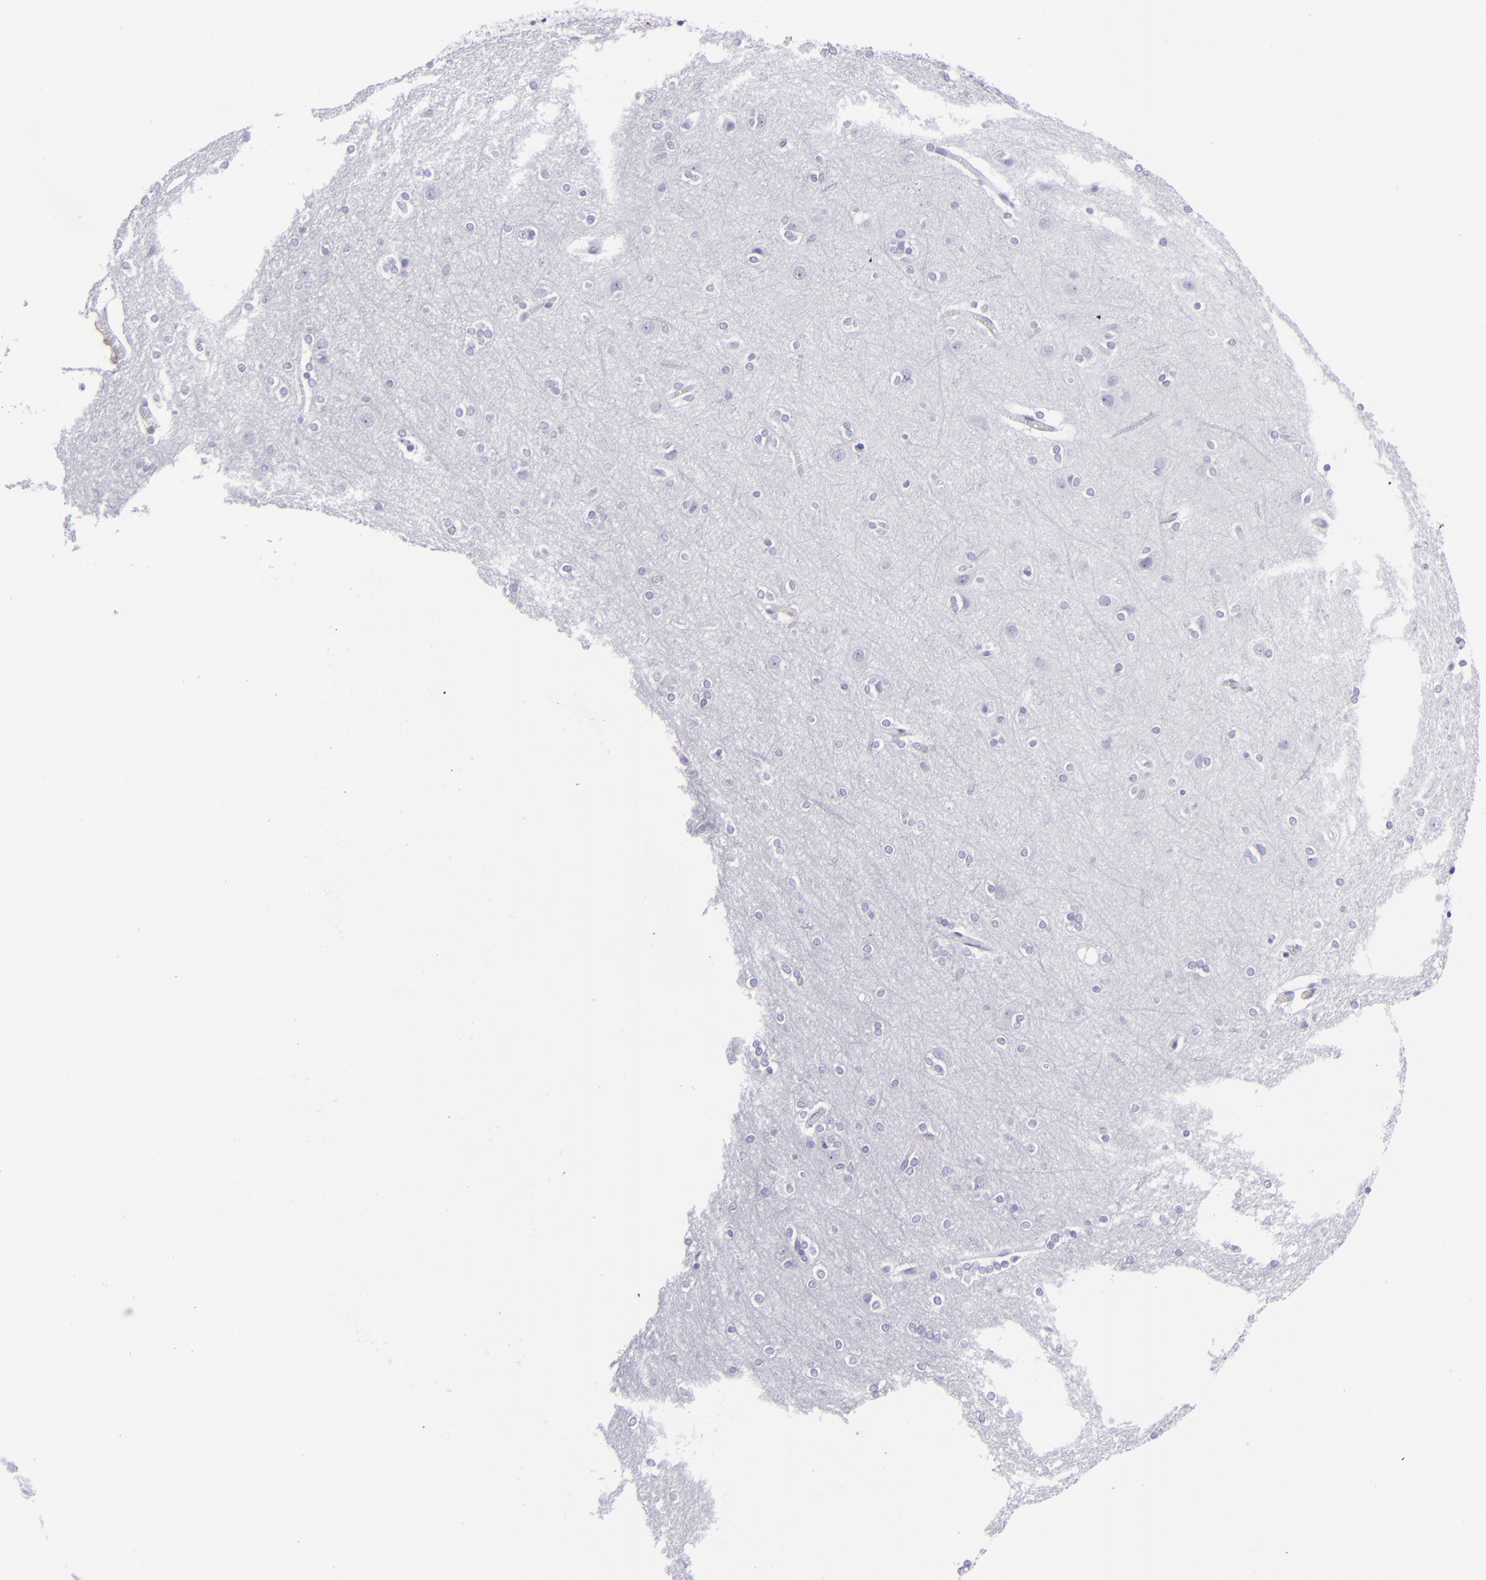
{"staining": {"intensity": "negative", "quantity": "none", "location": "none"}, "tissue": "cerebral cortex", "cell_type": "Endothelial cells", "image_type": "normal", "snomed": [{"axis": "morphology", "description": "Normal tissue, NOS"}, {"axis": "topography", "description": "Cerebral cortex"}], "caption": "A high-resolution photomicrograph shows IHC staining of normal cerebral cortex, which demonstrates no significant staining in endothelial cells. Nuclei are stained in blue.", "gene": "SELPLG", "patient": {"sex": "female", "age": 54}}